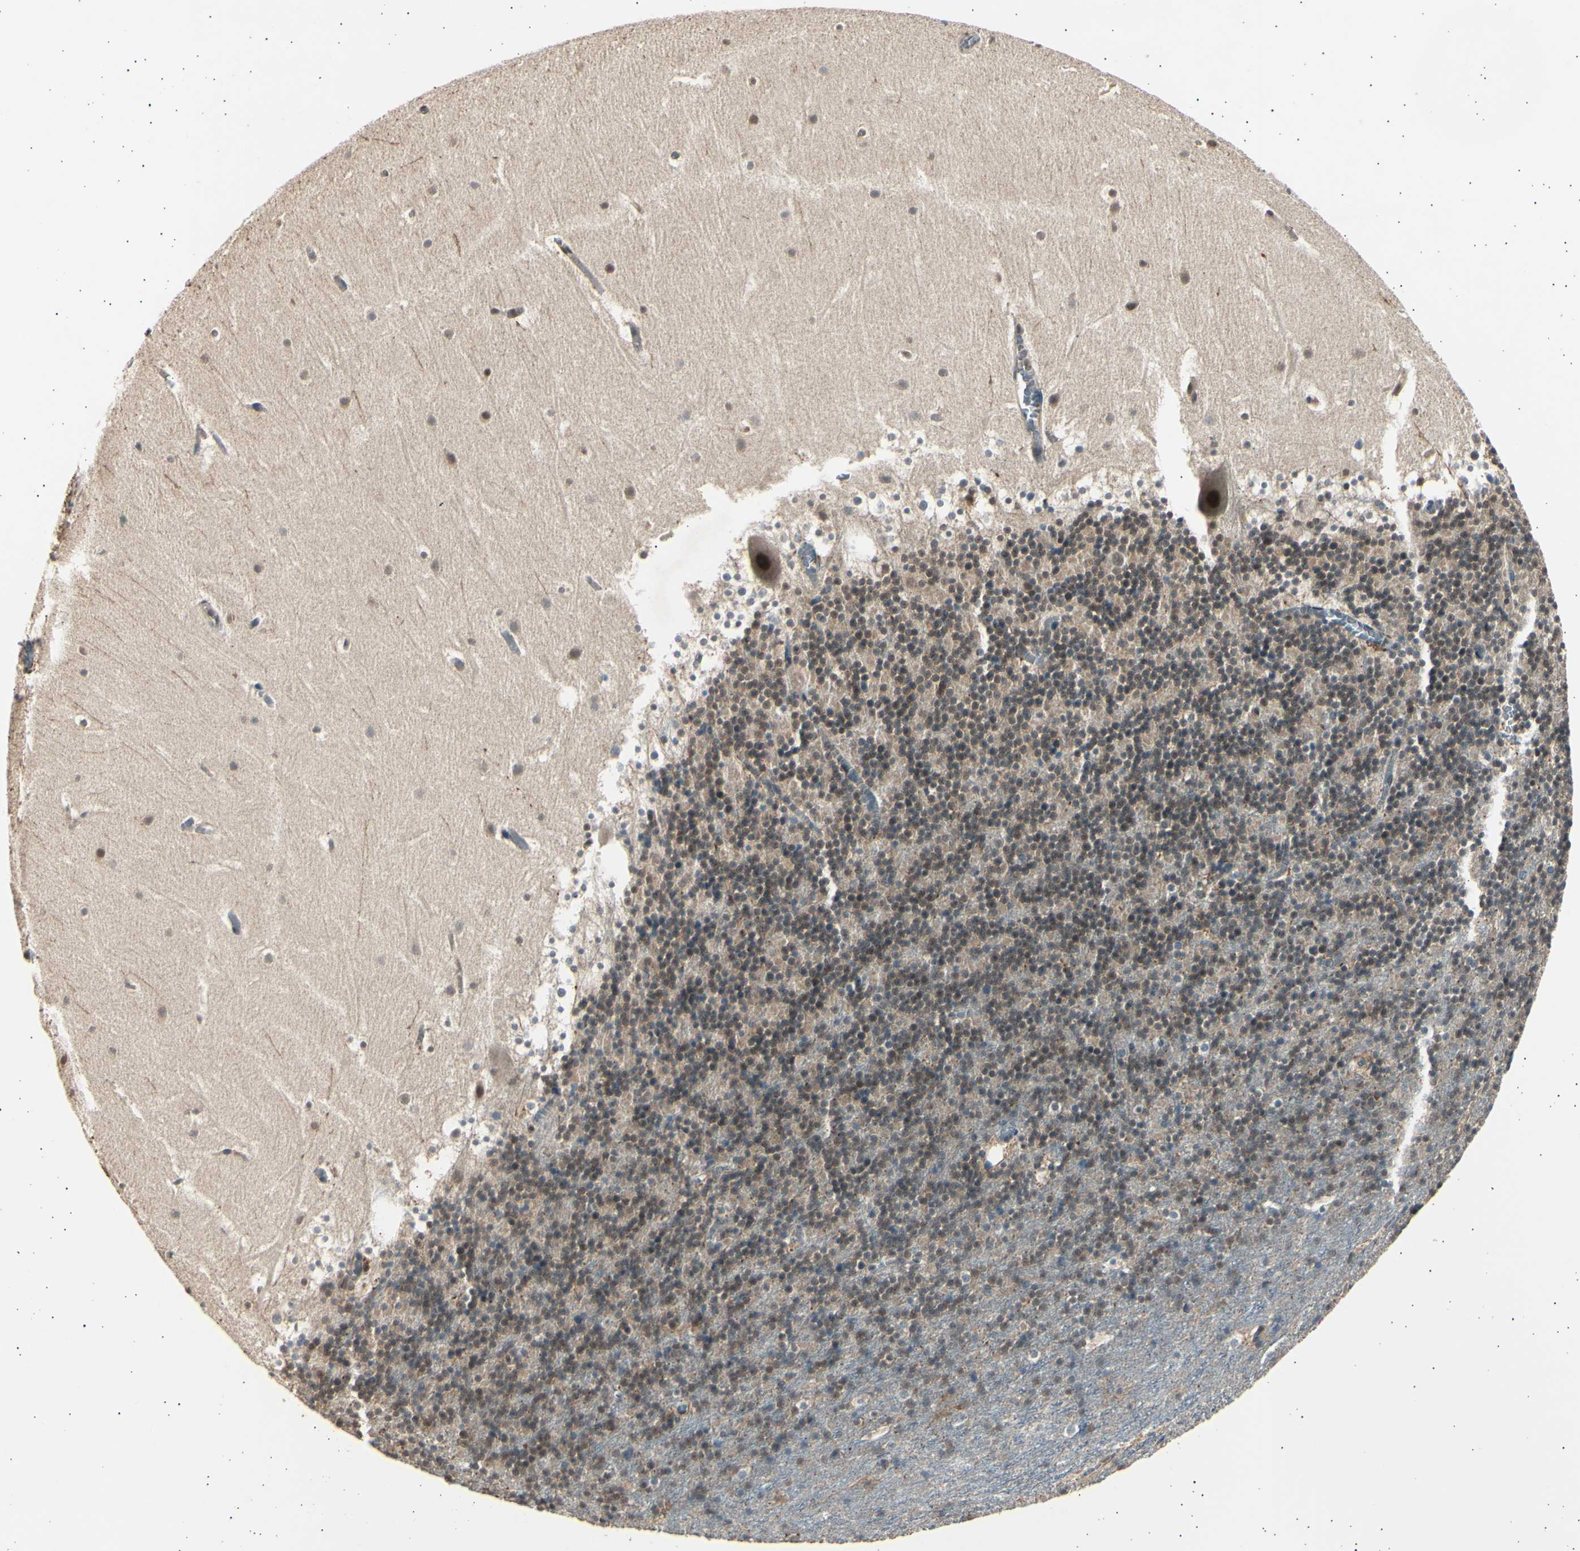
{"staining": {"intensity": "weak", "quantity": "25%-75%", "location": "nuclear"}, "tissue": "cerebellum", "cell_type": "Cells in granular layer", "image_type": "normal", "snomed": [{"axis": "morphology", "description": "Normal tissue, NOS"}, {"axis": "topography", "description": "Cerebellum"}], "caption": "A micrograph of human cerebellum stained for a protein exhibits weak nuclear brown staining in cells in granular layer.", "gene": "PSMD5", "patient": {"sex": "male", "age": 45}}